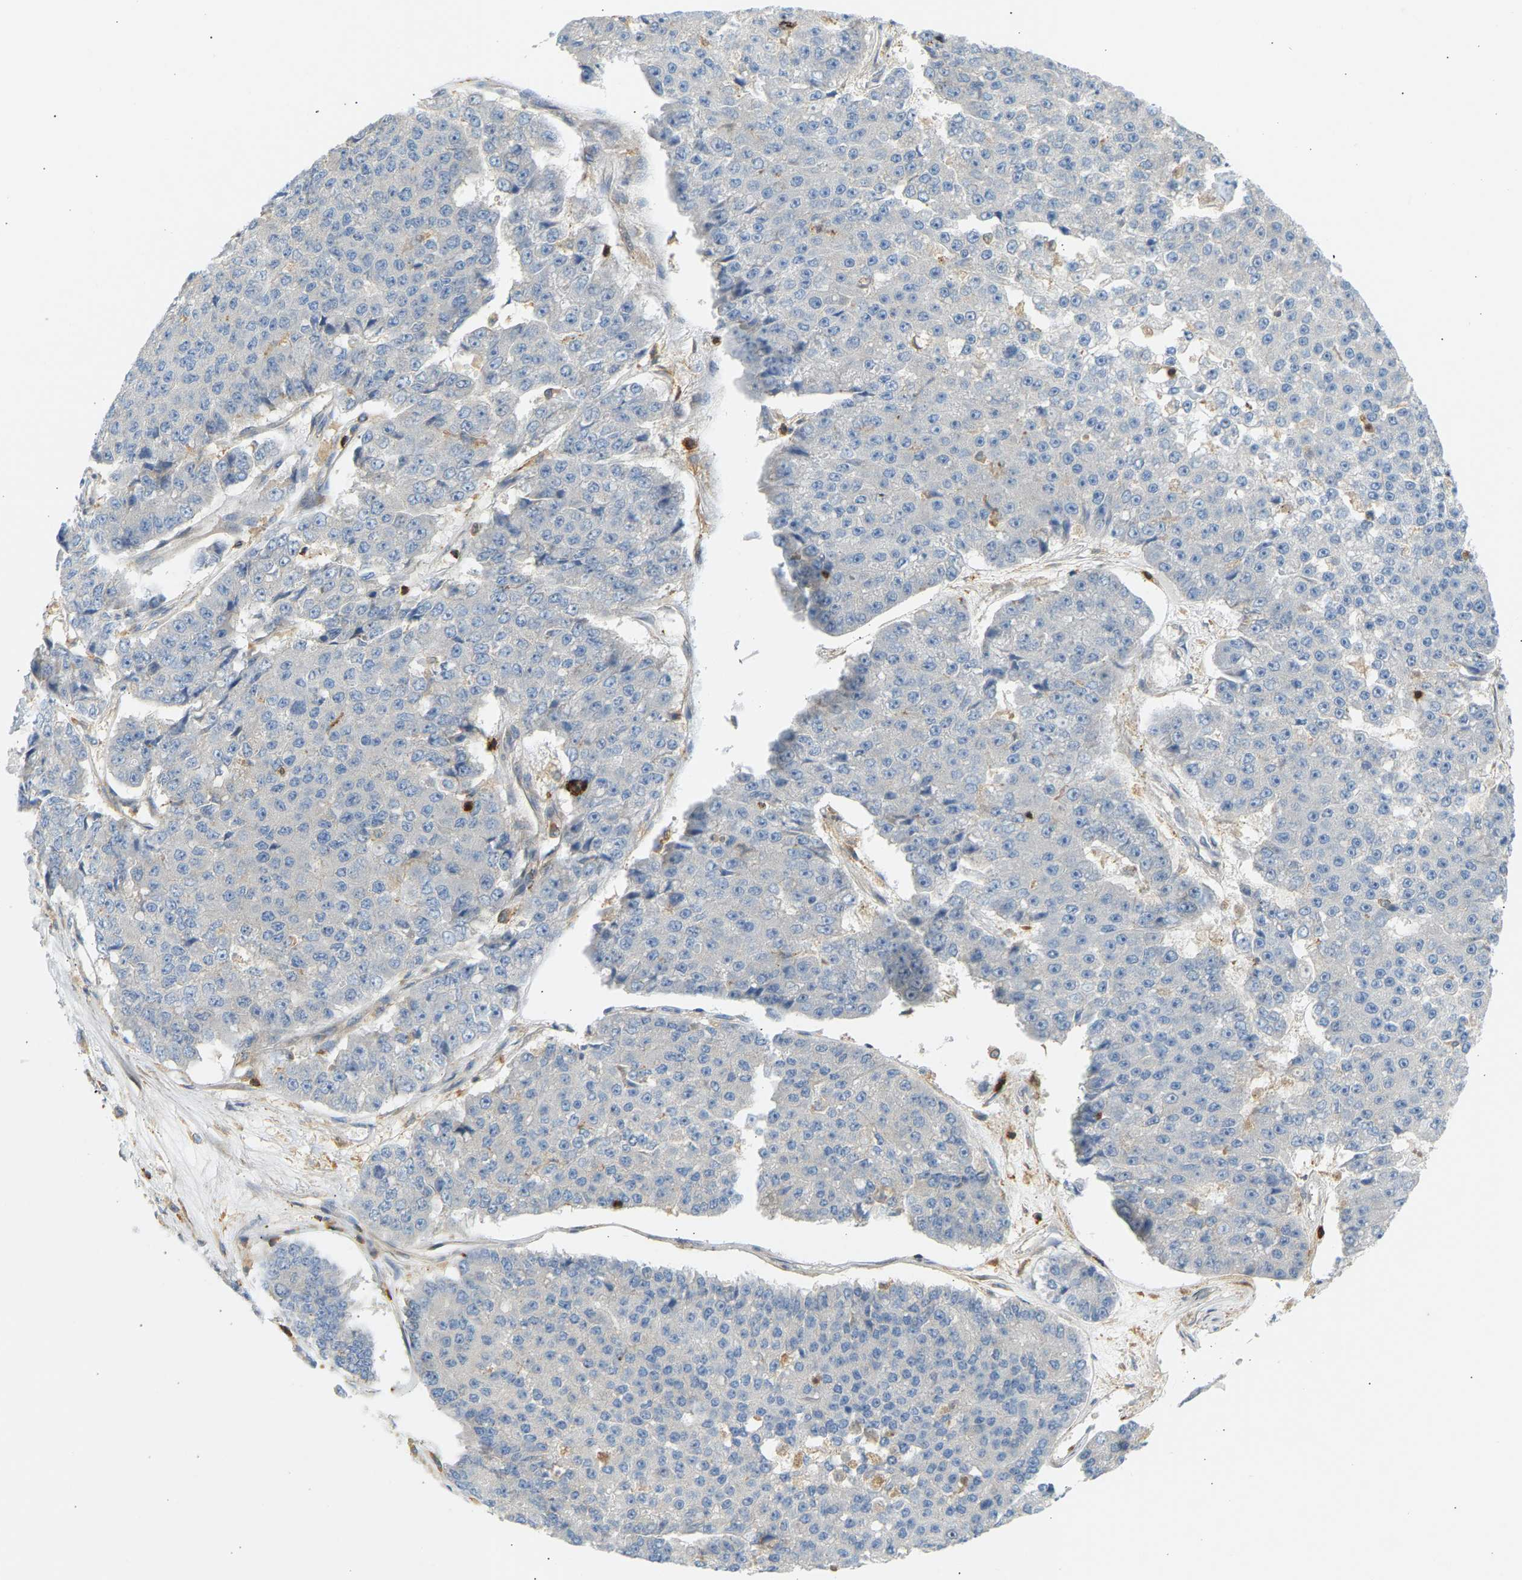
{"staining": {"intensity": "negative", "quantity": "none", "location": "none"}, "tissue": "pancreatic cancer", "cell_type": "Tumor cells", "image_type": "cancer", "snomed": [{"axis": "morphology", "description": "Adenocarcinoma, NOS"}, {"axis": "topography", "description": "Pancreas"}], "caption": "Human pancreatic cancer stained for a protein using immunohistochemistry reveals no positivity in tumor cells.", "gene": "FNBP1", "patient": {"sex": "male", "age": 50}}